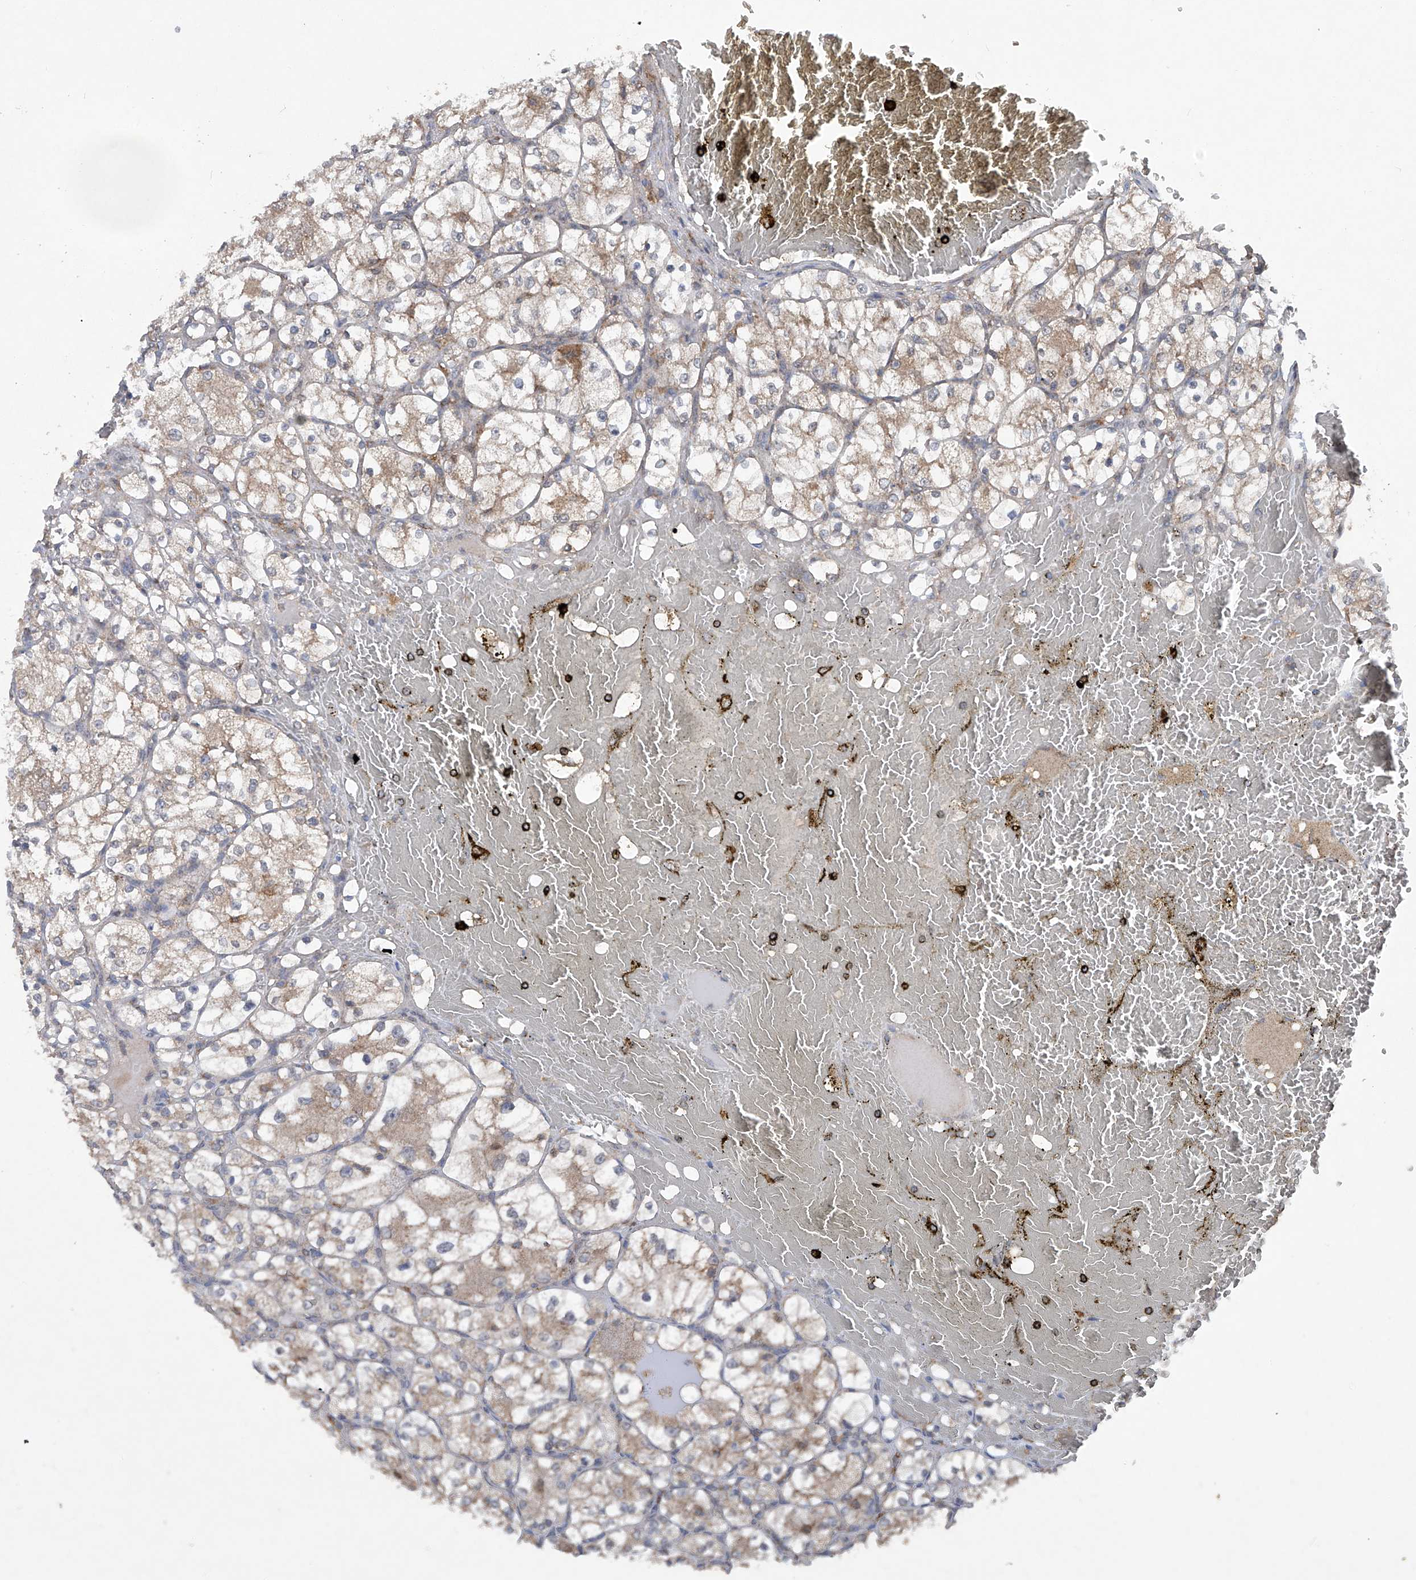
{"staining": {"intensity": "weak", "quantity": ">75%", "location": "cytoplasmic/membranous"}, "tissue": "renal cancer", "cell_type": "Tumor cells", "image_type": "cancer", "snomed": [{"axis": "morphology", "description": "Adenocarcinoma, NOS"}, {"axis": "topography", "description": "Kidney"}], "caption": "An IHC photomicrograph of tumor tissue is shown. Protein staining in brown highlights weak cytoplasmic/membranous positivity in renal cancer (adenocarcinoma) within tumor cells.", "gene": "SUMF2", "patient": {"sex": "female", "age": 69}}